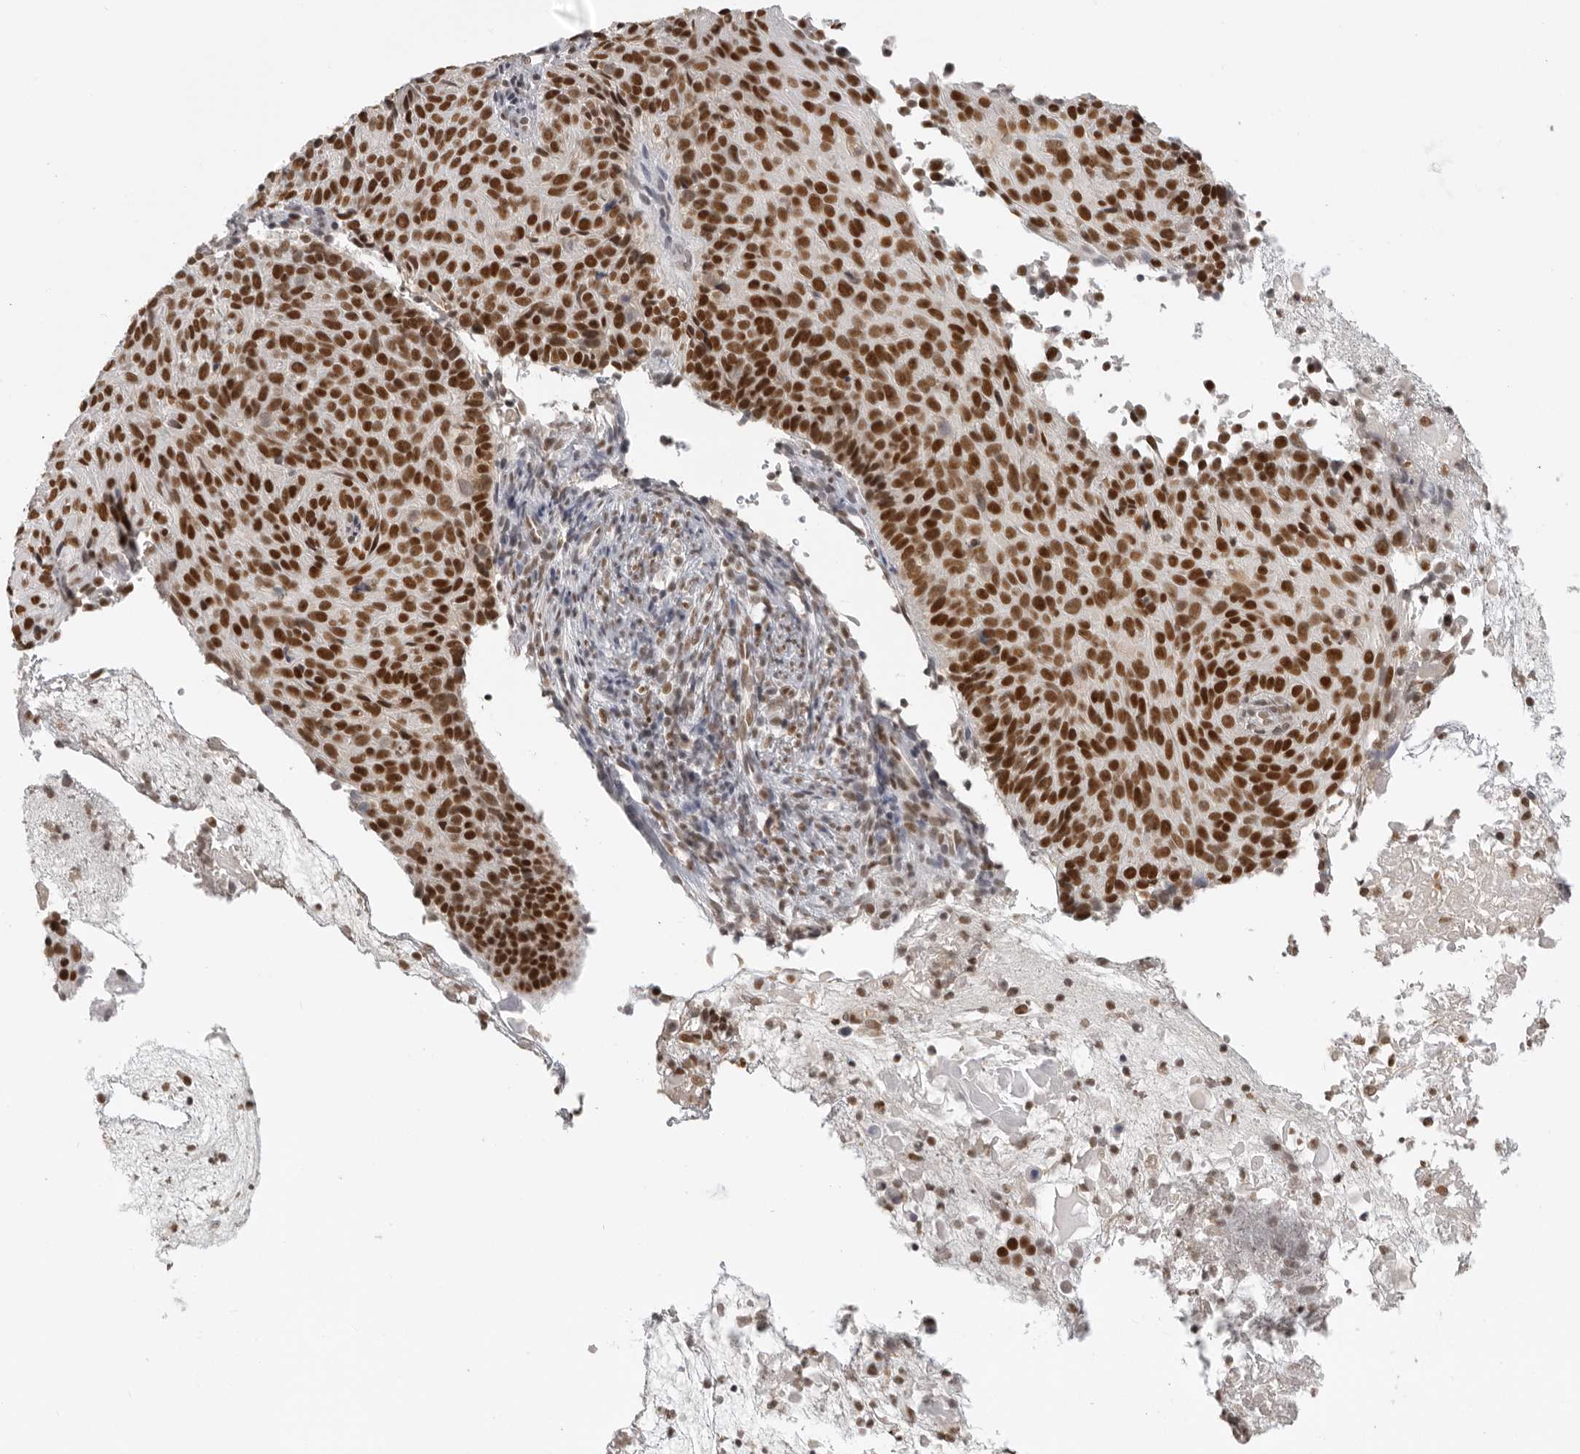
{"staining": {"intensity": "strong", "quantity": ">75%", "location": "nuclear"}, "tissue": "cervical cancer", "cell_type": "Tumor cells", "image_type": "cancer", "snomed": [{"axis": "morphology", "description": "Squamous cell carcinoma, NOS"}, {"axis": "topography", "description": "Cervix"}], "caption": "Immunohistochemical staining of human squamous cell carcinoma (cervical) demonstrates high levels of strong nuclear positivity in approximately >75% of tumor cells. The staining was performed using DAB (3,3'-diaminobenzidine) to visualize the protein expression in brown, while the nuclei were stained in blue with hematoxylin (Magnification: 20x).", "gene": "RPA2", "patient": {"sex": "female", "age": 74}}